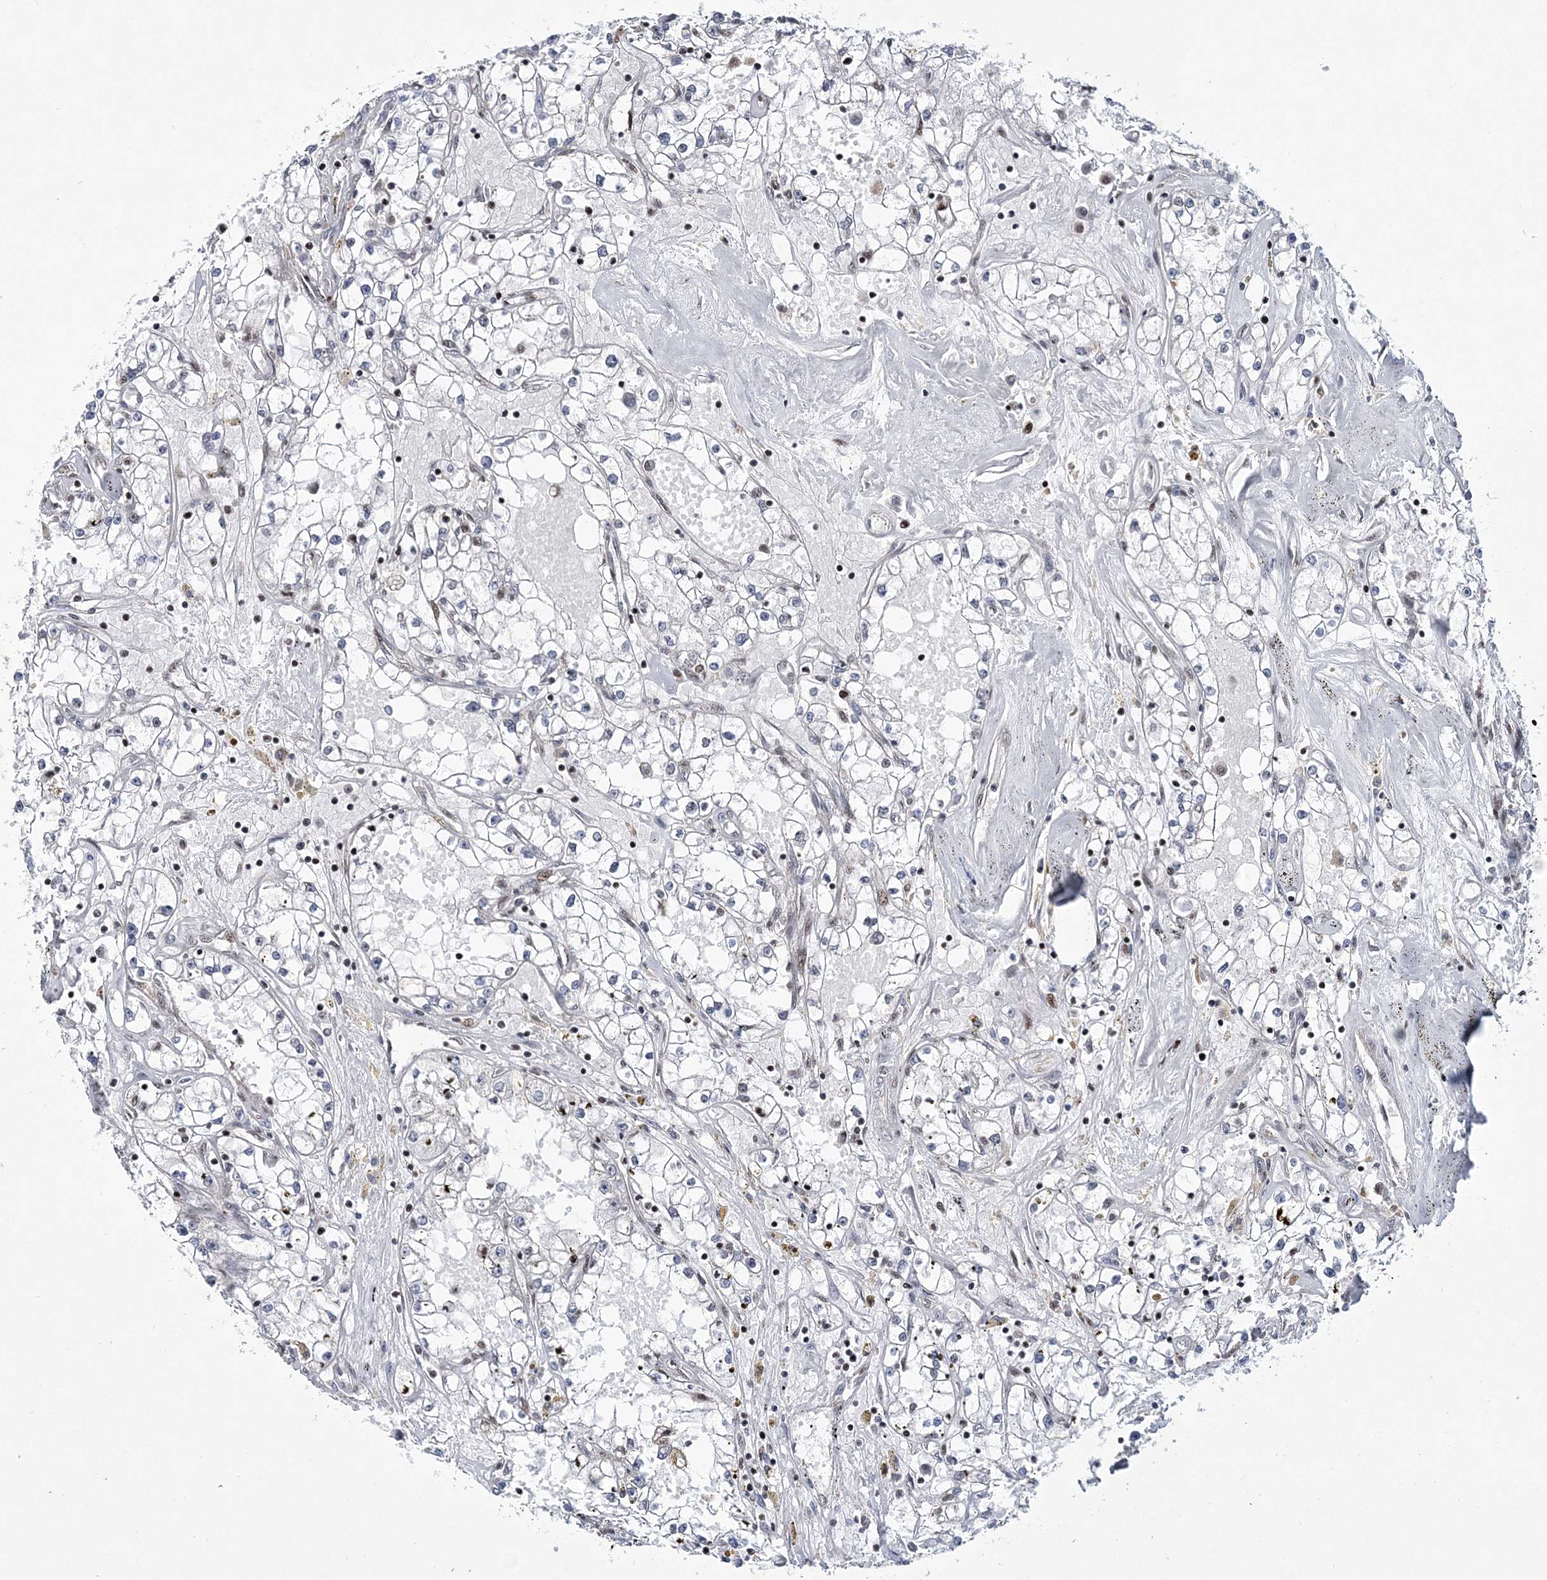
{"staining": {"intensity": "weak", "quantity": "<25%", "location": "nuclear"}, "tissue": "renal cancer", "cell_type": "Tumor cells", "image_type": "cancer", "snomed": [{"axis": "morphology", "description": "Adenocarcinoma, NOS"}, {"axis": "topography", "description": "Kidney"}], "caption": "There is no significant expression in tumor cells of renal cancer (adenocarcinoma). Nuclei are stained in blue.", "gene": "TATDN2", "patient": {"sex": "male", "age": 56}}